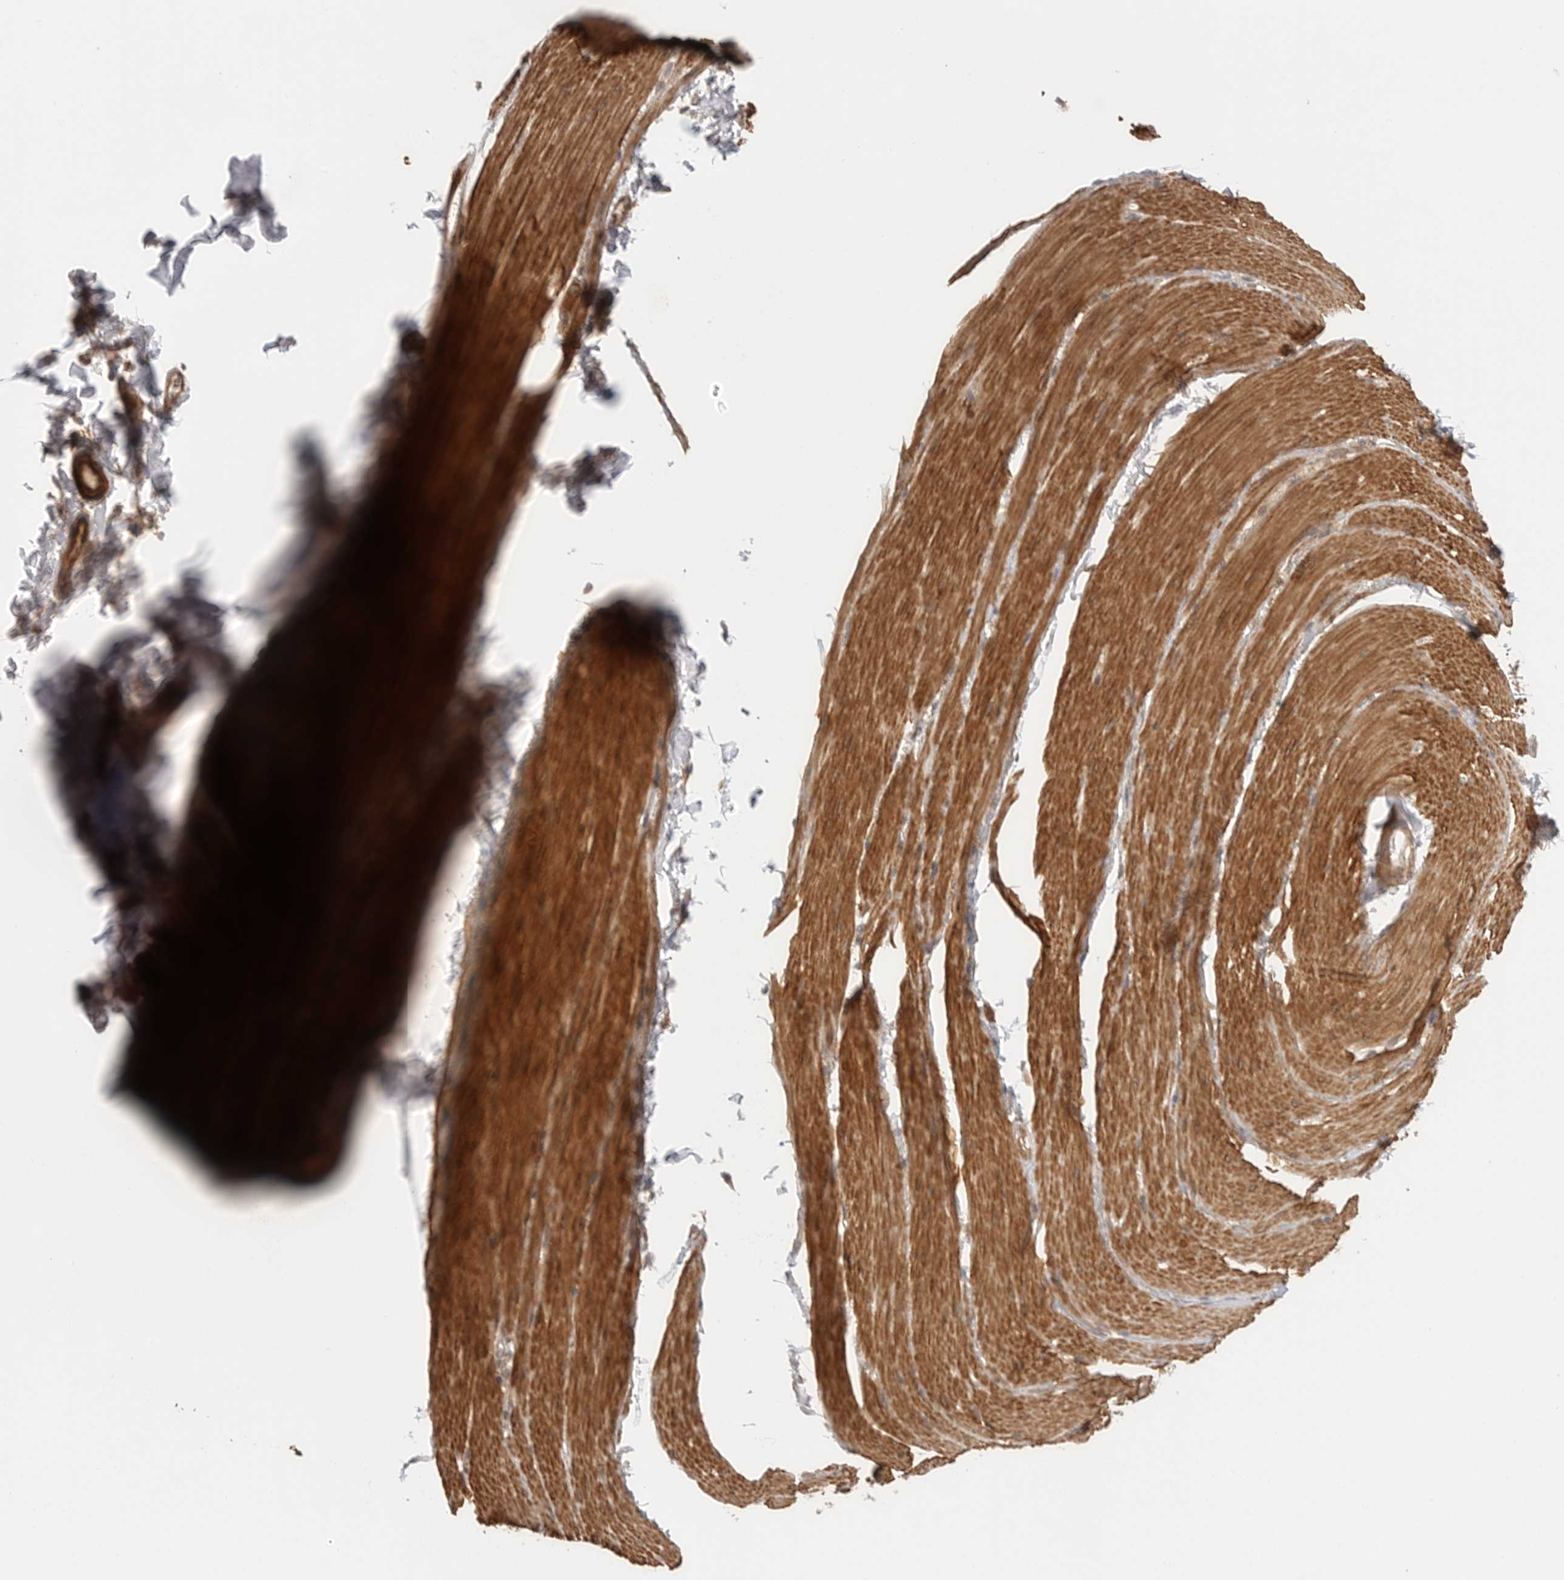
{"staining": {"intensity": "moderate", "quantity": ">75%", "location": "cytoplasmic/membranous"}, "tissue": "smooth muscle", "cell_type": "Smooth muscle cells", "image_type": "normal", "snomed": [{"axis": "morphology", "description": "Normal tissue, NOS"}, {"axis": "topography", "description": "Smooth muscle"}, {"axis": "topography", "description": "Small intestine"}], "caption": "Immunohistochemical staining of benign smooth muscle reveals moderate cytoplasmic/membranous protein positivity in about >75% of smooth muscle cells. (DAB (3,3'-diaminobenzidine) IHC with brightfield microscopy, high magnification).", "gene": "CCPG1", "patient": {"sex": "female", "age": 84}}